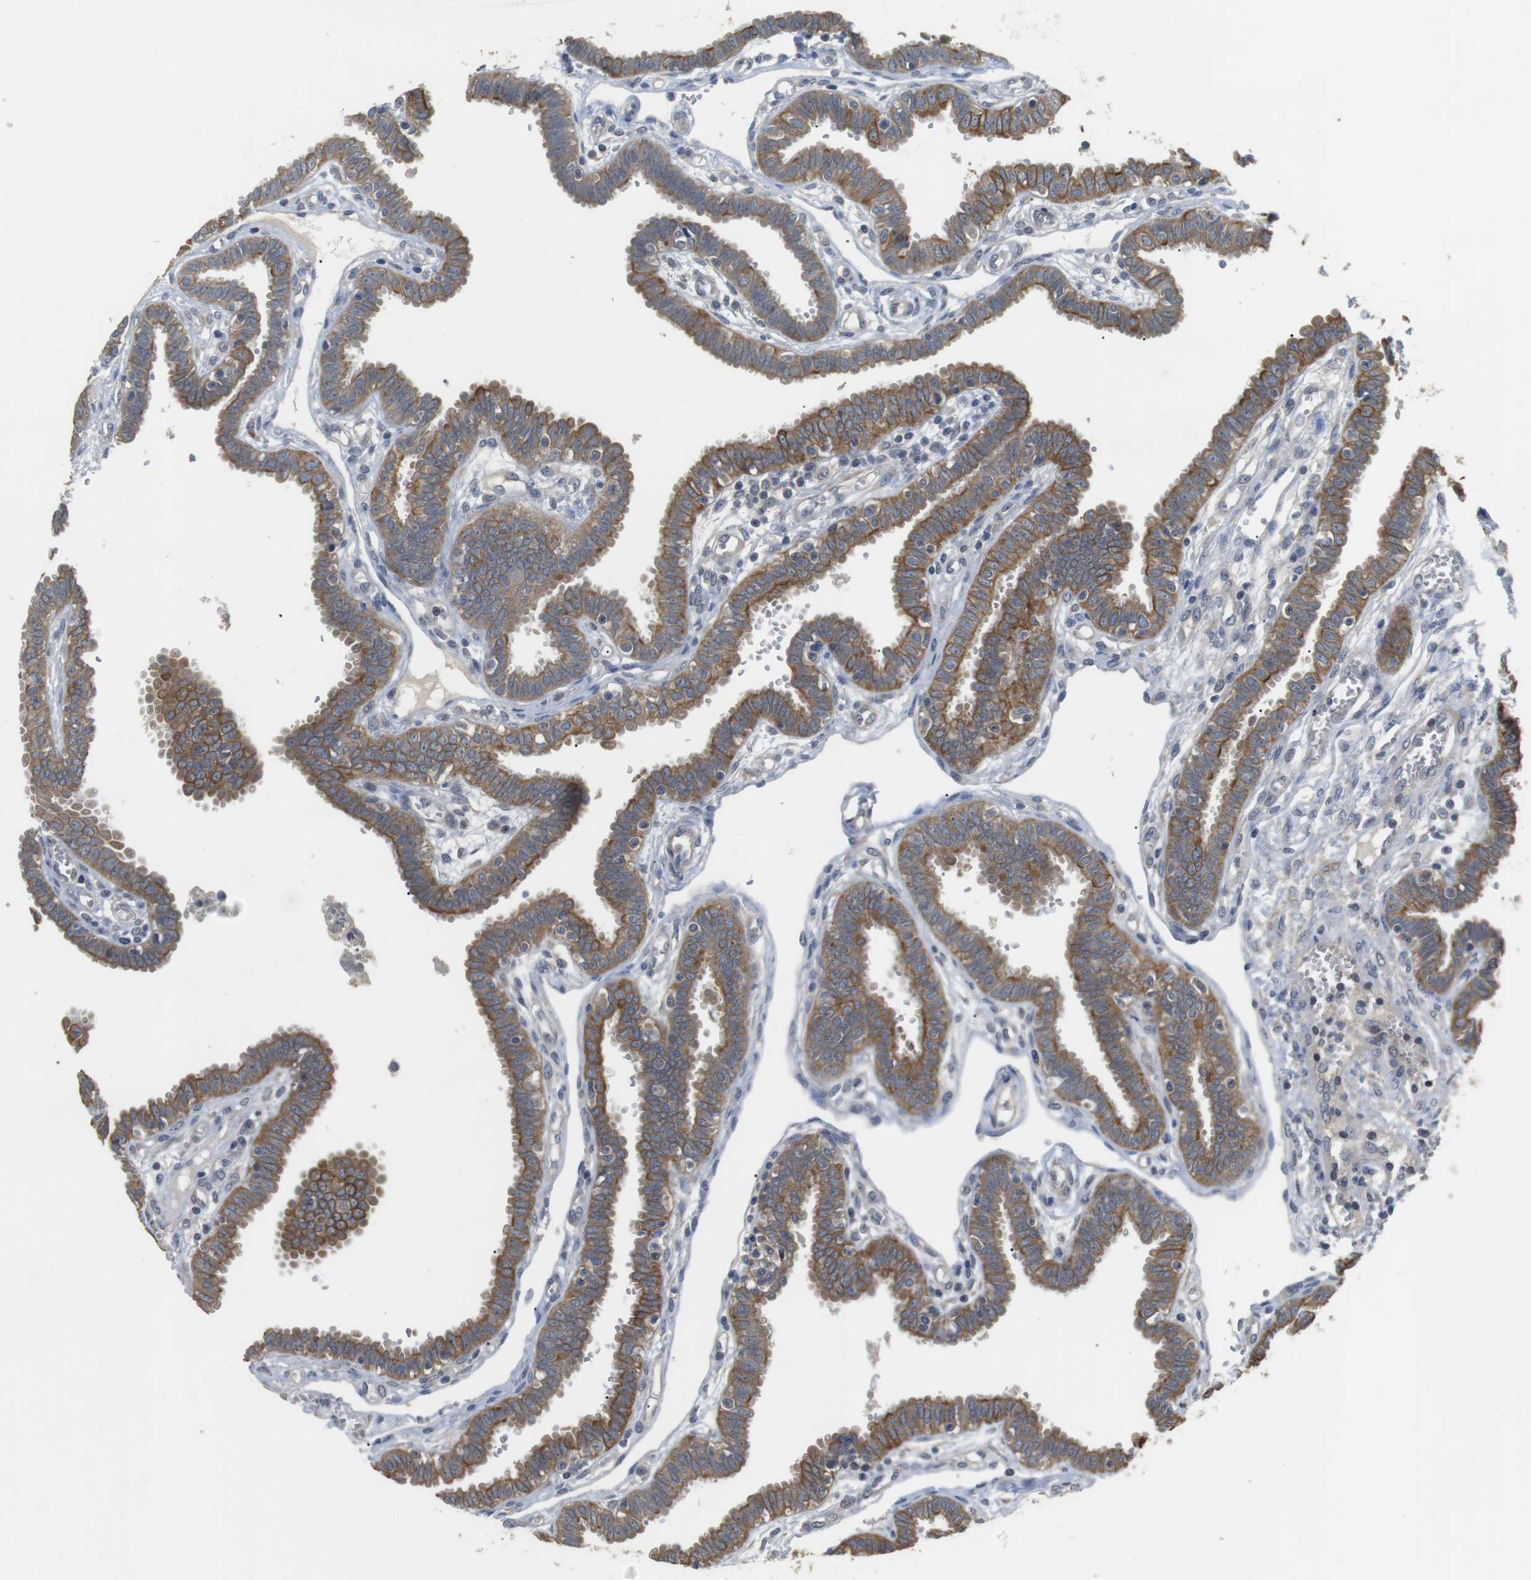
{"staining": {"intensity": "strong", "quantity": ">75%", "location": "cytoplasmic/membranous"}, "tissue": "fallopian tube", "cell_type": "Glandular cells", "image_type": "normal", "snomed": [{"axis": "morphology", "description": "Normal tissue, NOS"}, {"axis": "topography", "description": "Fallopian tube"}], "caption": "Immunohistochemistry (IHC) (DAB (3,3'-diaminobenzidine)) staining of normal fallopian tube displays strong cytoplasmic/membranous protein positivity in about >75% of glandular cells. The staining was performed using DAB to visualize the protein expression in brown, while the nuclei were stained in blue with hematoxylin (Magnification: 20x).", "gene": "ADGRL3", "patient": {"sex": "female", "age": 32}}